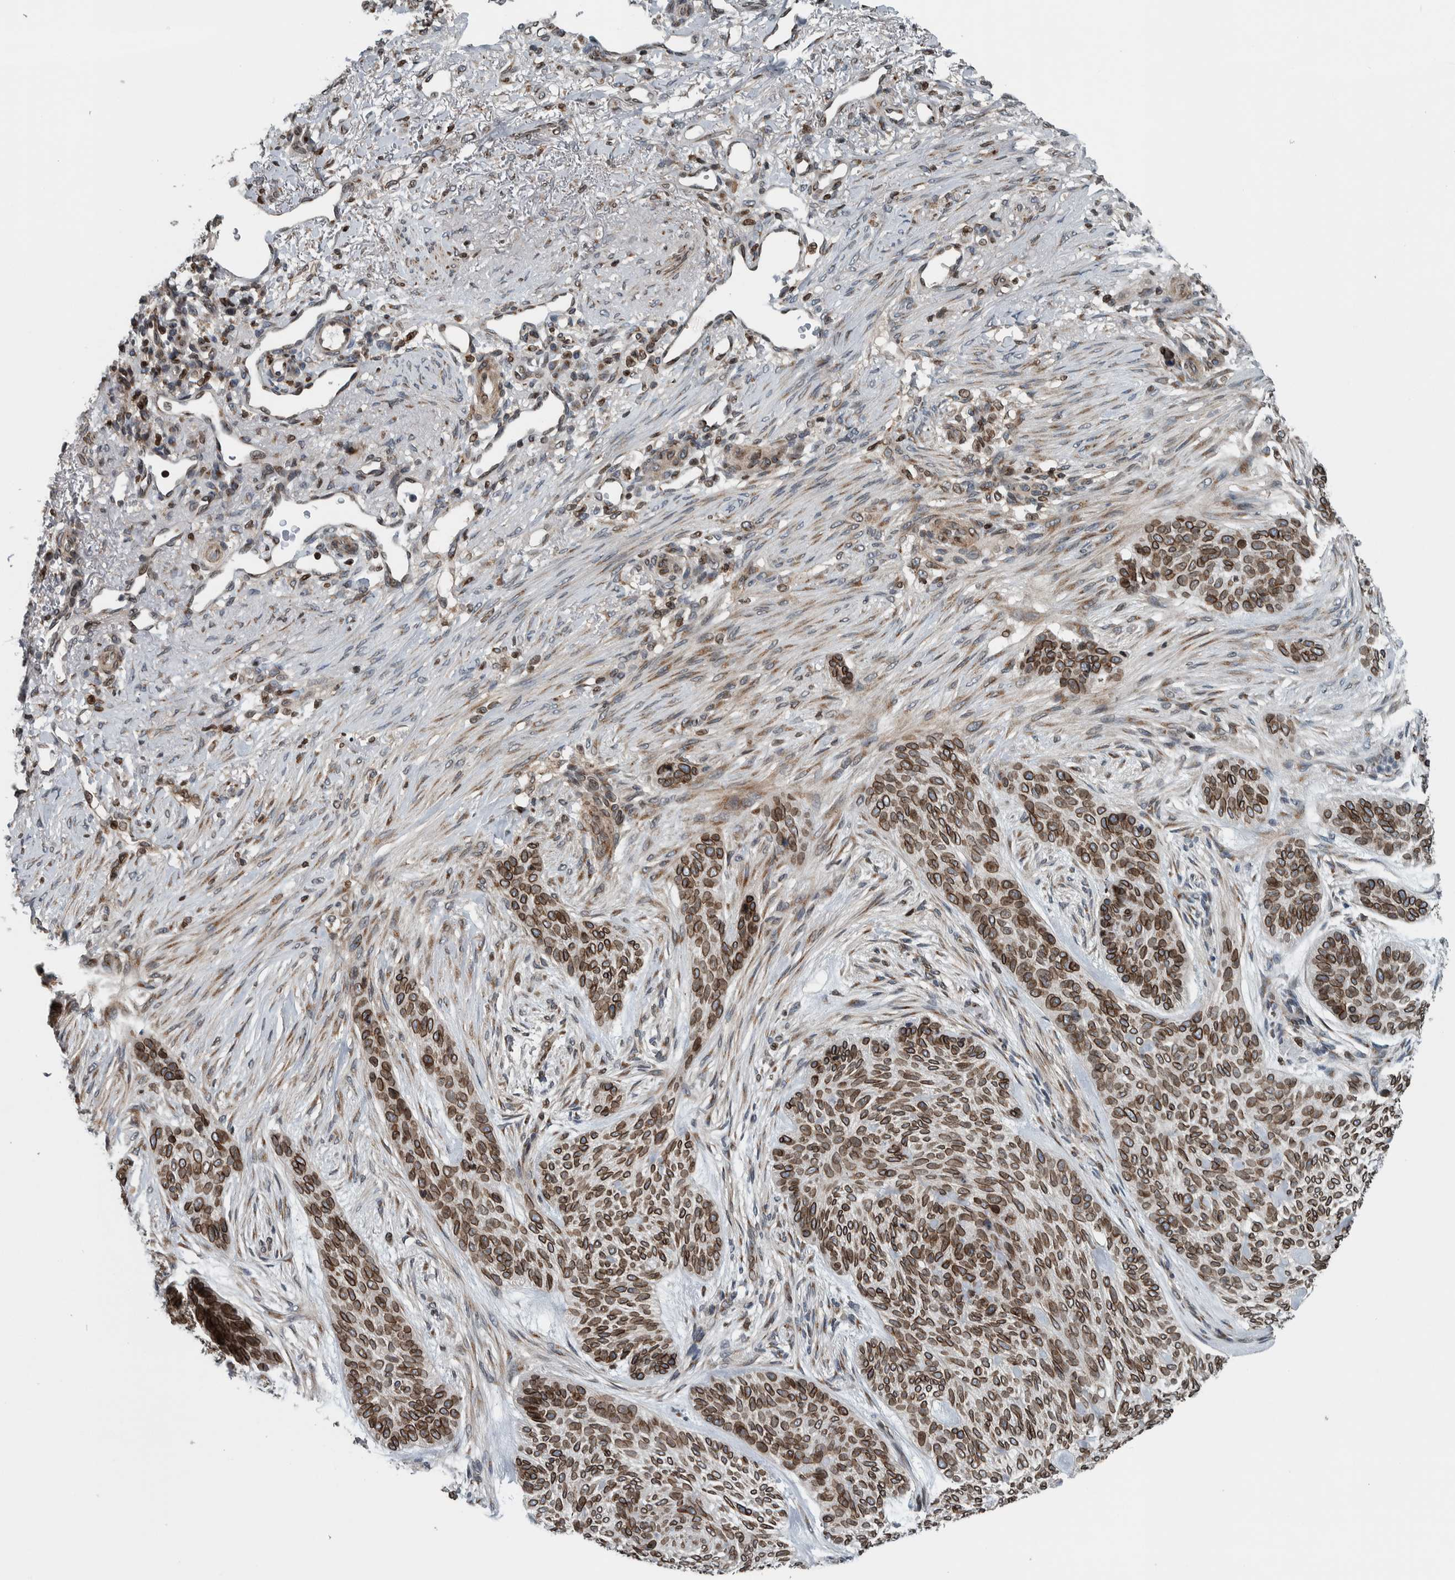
{"staining": {"intensity": "strong", "quantity": ">75%", "location": "cytoplasmic/membranous,nuclear"}, "tissue": "skin cancer", "cell_type": "Tumor cells", "image_type": "cancer", "snomed": [{"axis": "morphology", "description": "Basal cell carcinoma"}, {"axis": "topography", "description": "Skin"}], "caption": "A histopathology image of human basal cell carcinoma (skin) stained for a protein exhibits strong cytoplasmic/membranous and nuclear brown staining in tumor cells. The protein is stained brown, and the nuclei are stained in blue (DAB IHC with brightfield microscopy, high magnification).", "gene": "FAM135B", "patient": {"sex": "male", "age": 55}}